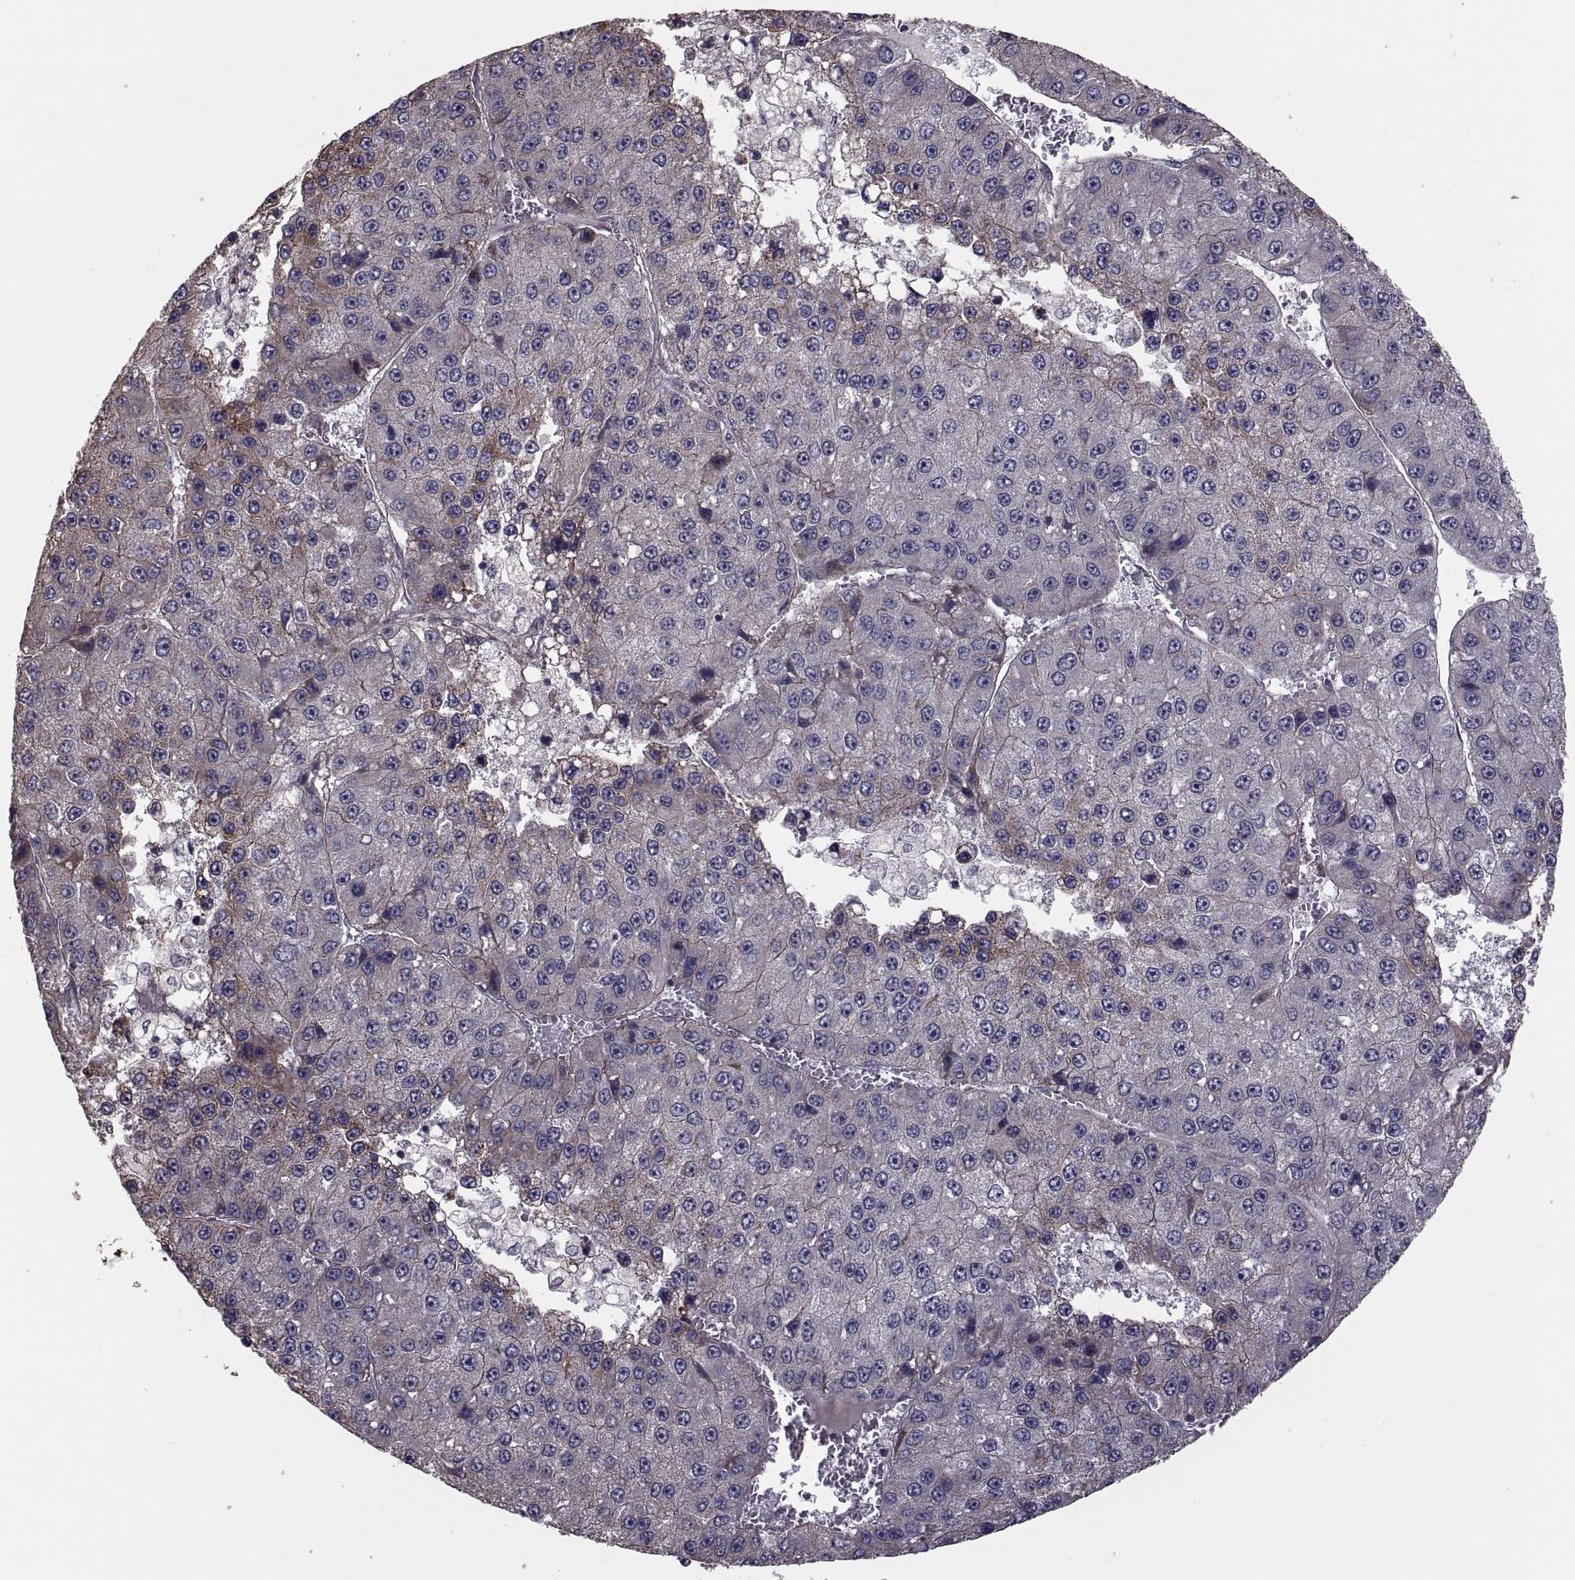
{"staining": {"intensity": "negative", "quantity": "none", "location": "none"}, "tissue": "liver cancer", "cell_type": "Tumor cells", "image_type": "cancer", "snomed": [{"axis": "morphology", "description": "Carcinoma, Hepatocellular, NOS"}, {"axis": "topography", "description": "Liver"}], "caption": "This photomicrograph is of liver cancer stained with immunohistochemistry (IHC) to label a protein in brown with the nuclei are counter-stained blue. There is no positivity in tumor cells.", "gene": "PMM2", "patient": {"sex": "female", "age": 73}}